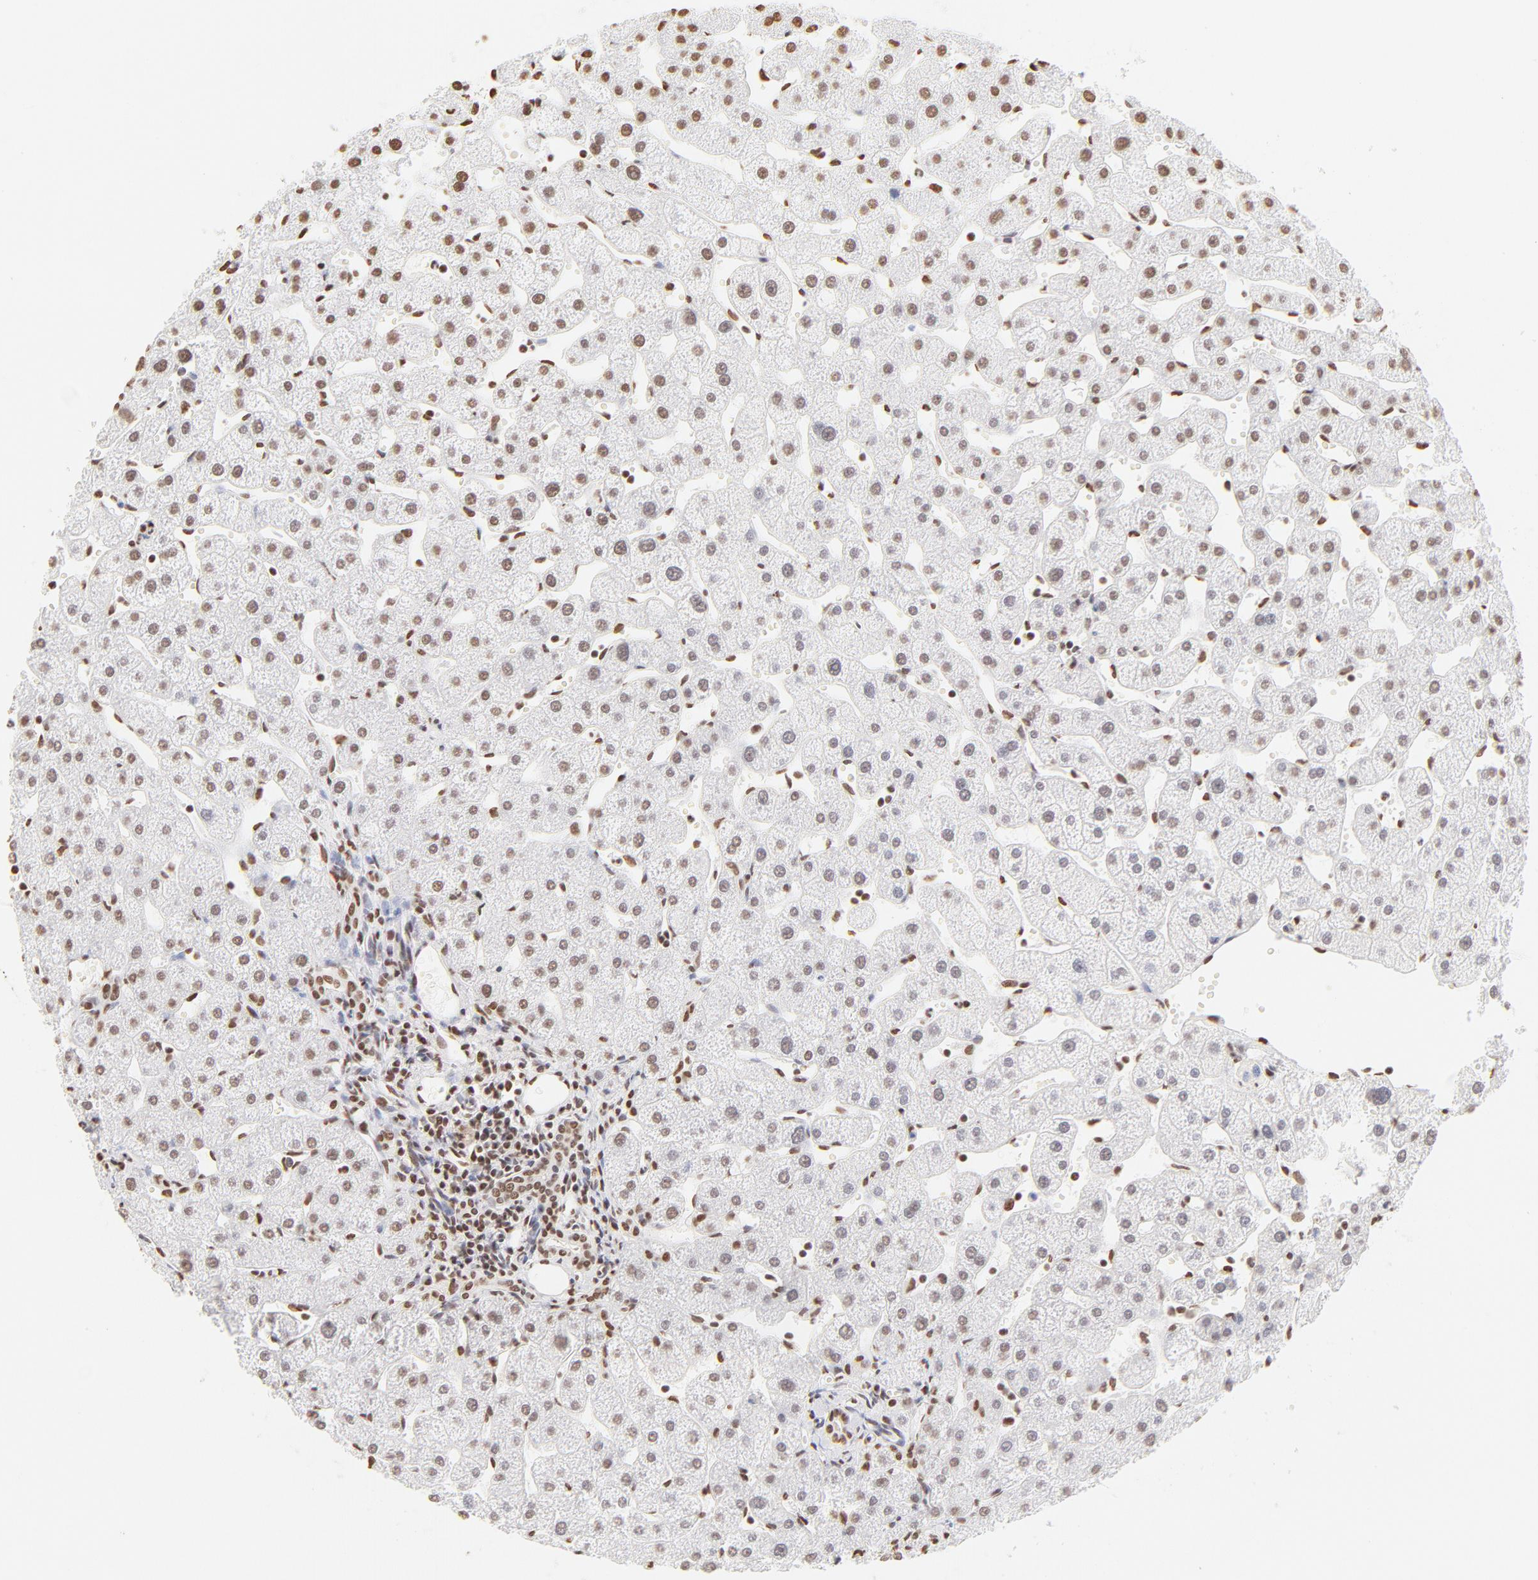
{"staining": {"intensity": "moderate", "quantity": "25%-75%", "location": "nuclear"}, "tissue": "liver", "cell_type": "Cholangiocytes", "image_type": "normal", "snomed": [{"axis": "morphology", "description": "Normal tissue, NOS"}, {"axis": "topography", "description": "Liver"}], "caption": "This is a photomicrograph of immunohistochemistry staining of benign liver, which shows moderate positivity in the nuclear of cholangiocytes.", "gene": "ZNF540", "patient": {"sex": "male", "age": 67}}